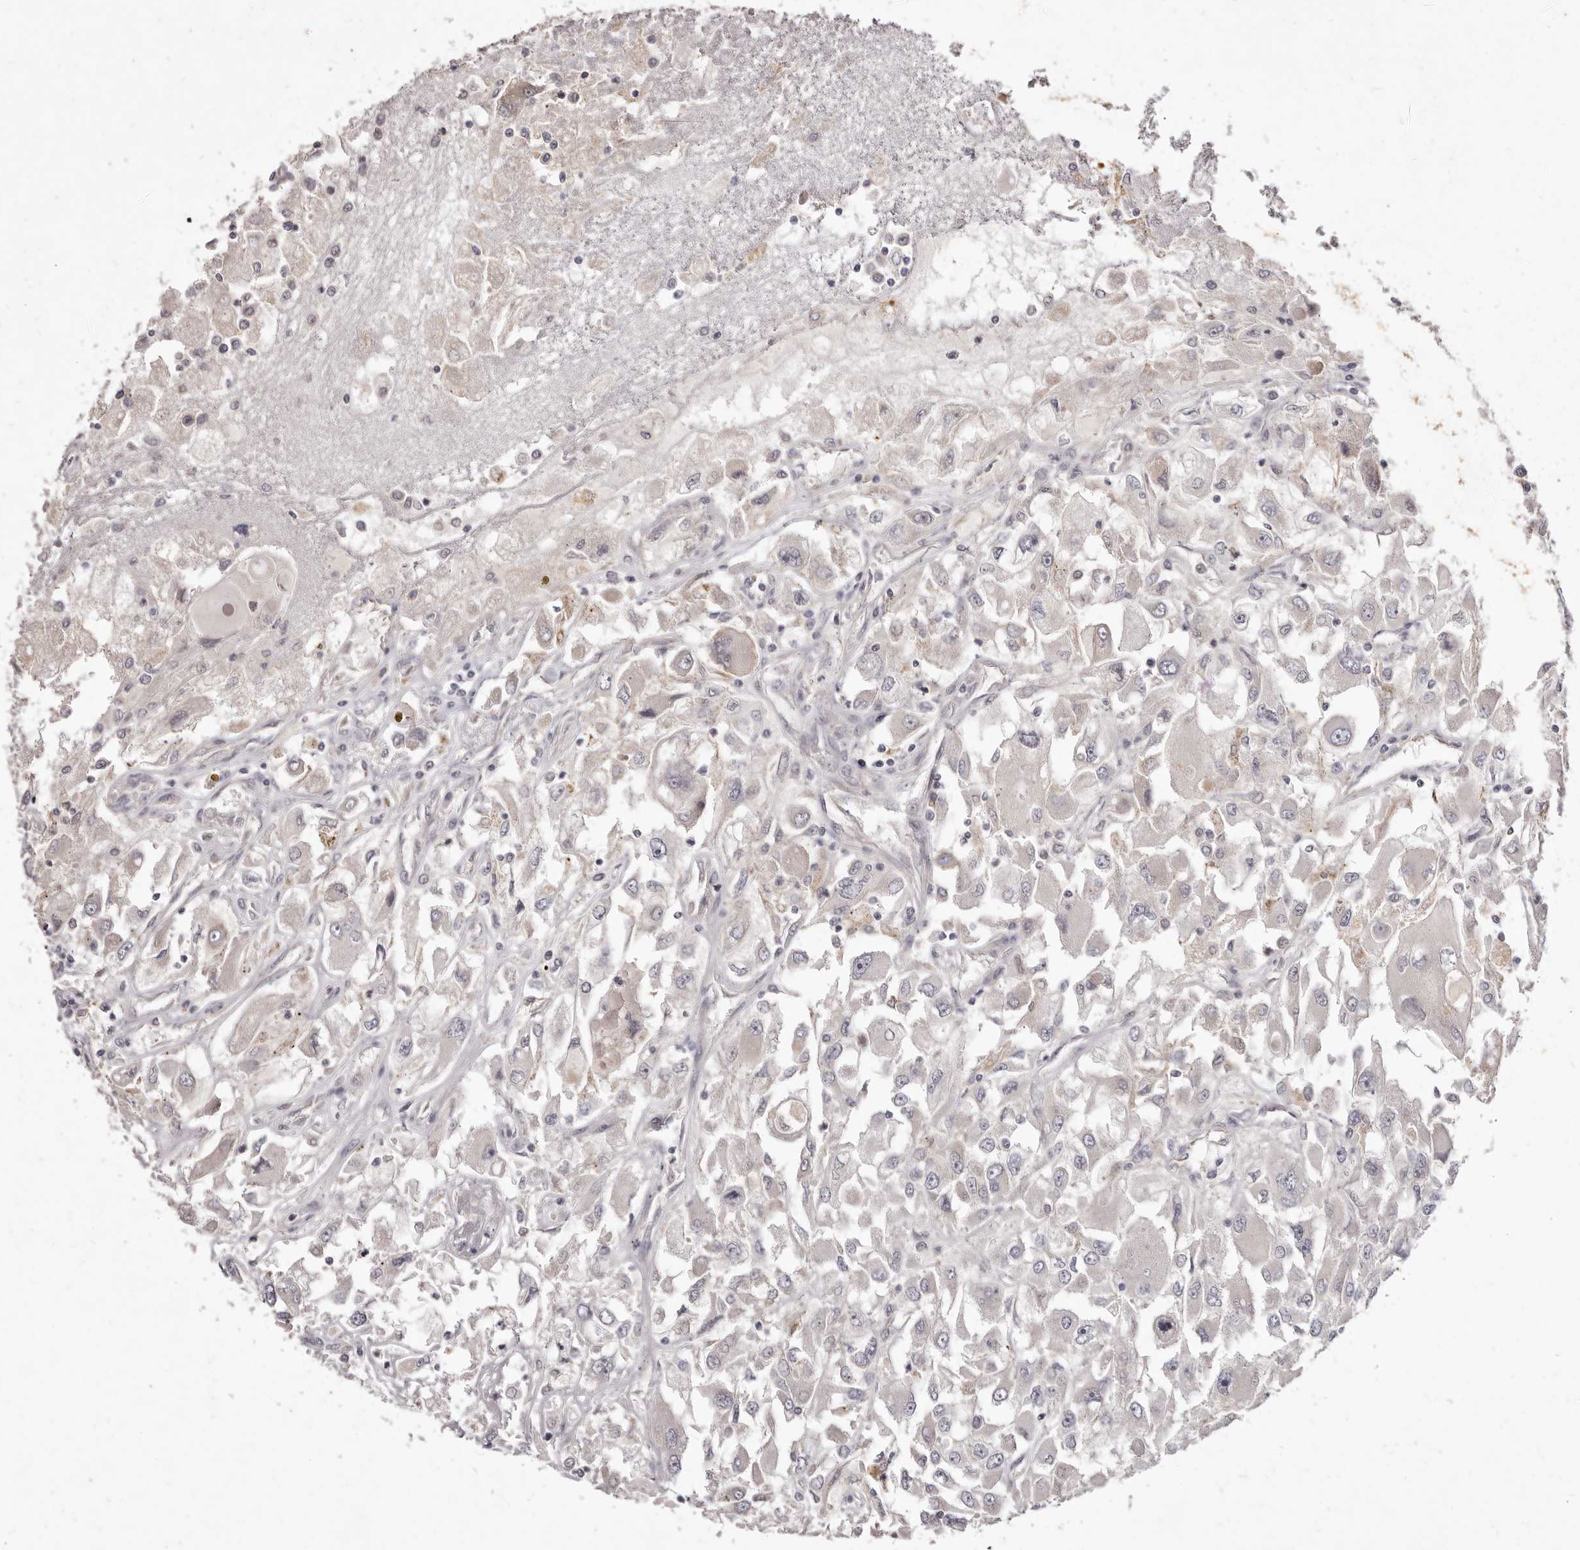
{"staining": {"intensity": "moderate", "quantity": "<25%", "location": "cytoplasmic/membranous"}, "tissue": "renal cancer", "cell_type": "Tumor cells", "image_type": "cancer", "snomed": [{"axis": "morphology", "description": "Adenocarcinoma, NOS"}, {"axis": "topography", "description": "Kidney"}], "caption": "Immunohistochemical staining of human renal cancer (adenocarcinoma) demonstrates moderate cytoplasmic/membranous protein expression in about <25% of tumor cells.", "gene": "GARNL3", "patient": {"sex": "female", "age": 52}}